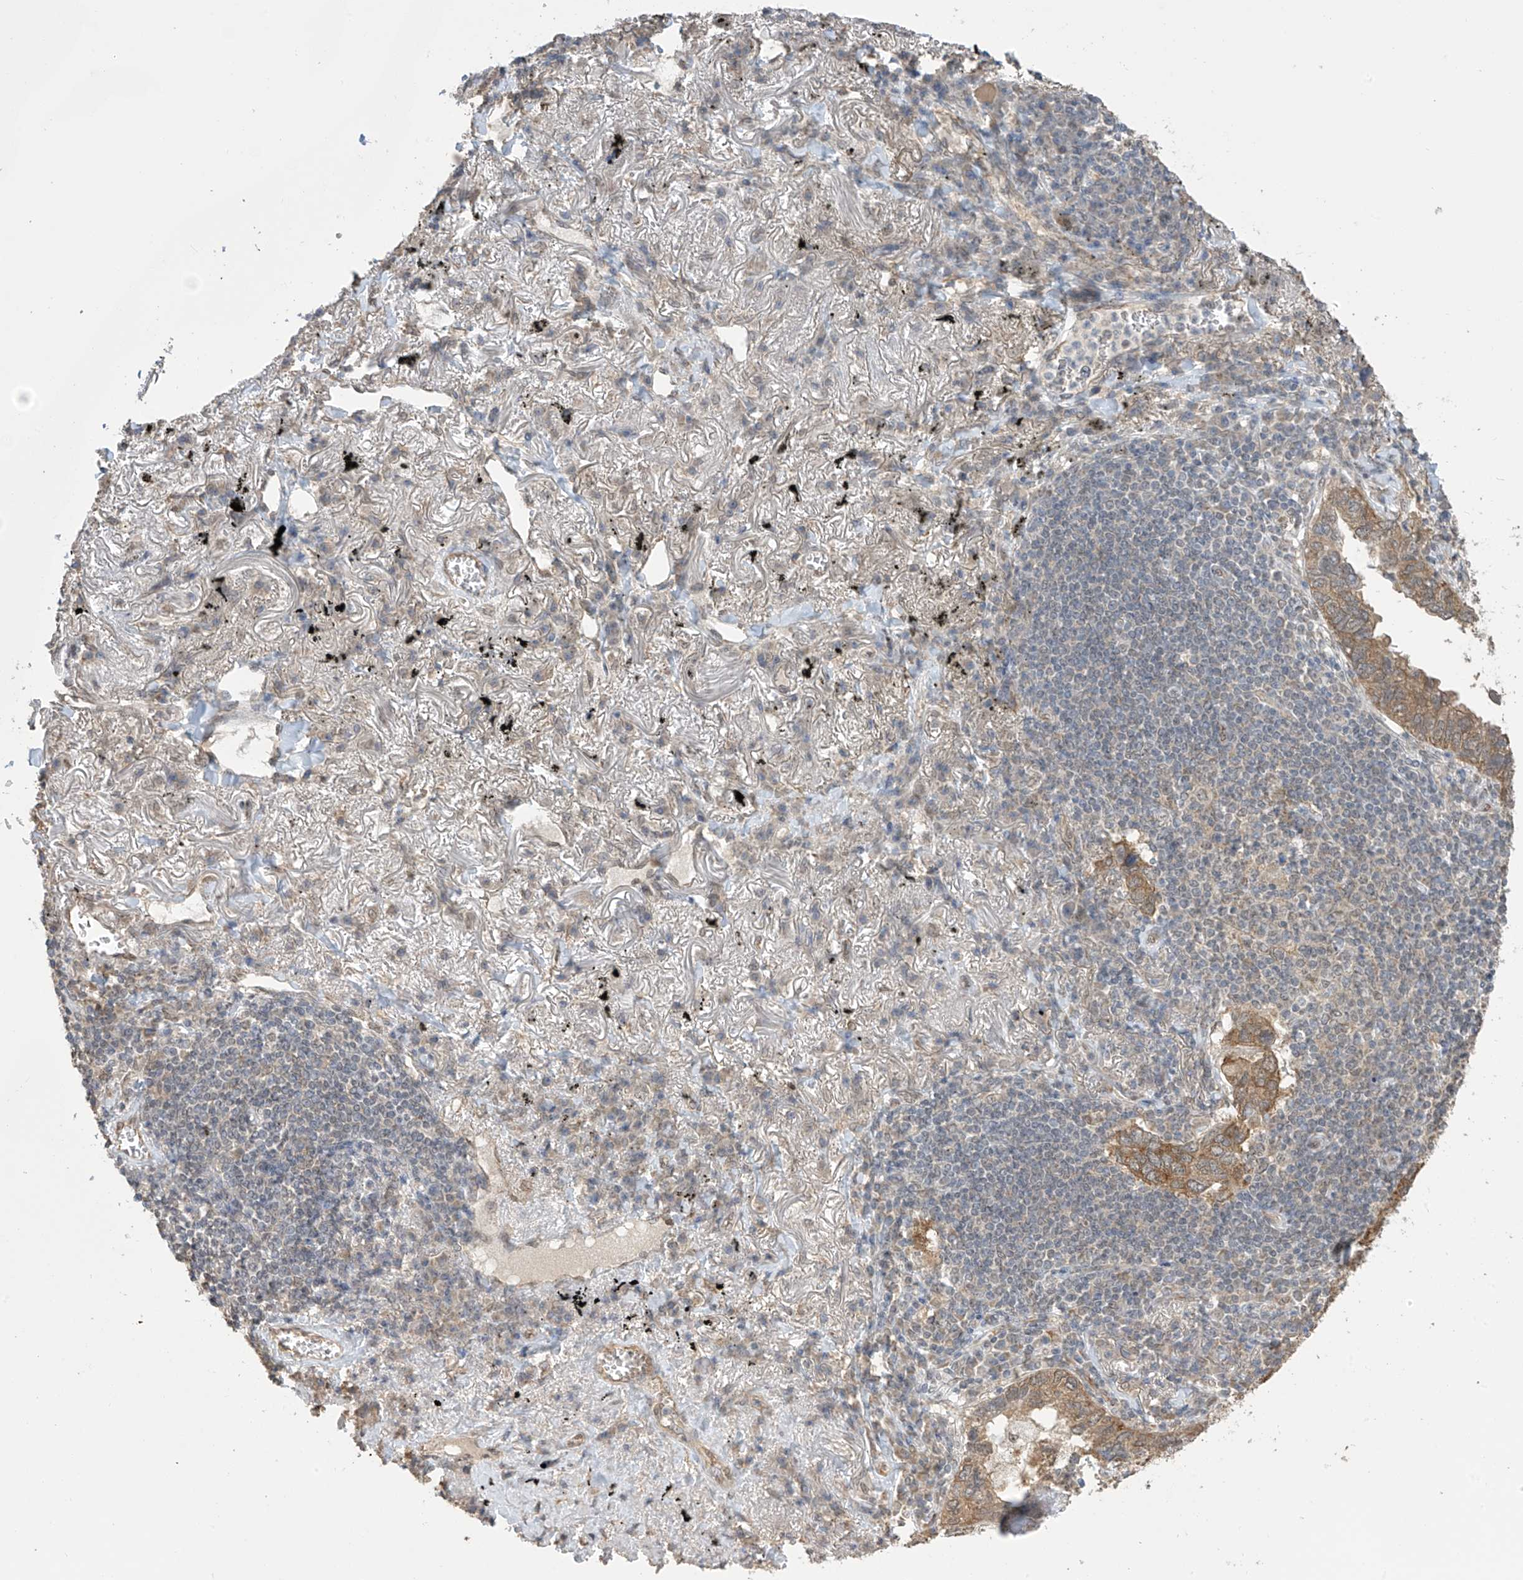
{"staining": {"intensity": "moderate", "quantity": ">75%", "location": "cytoplasmic/membranous"}, "tissue": "lung cancer", "cell_type": "Tumor cells", "image_type": "cancer", "snomed": [{"axis": "morphology", "description": "Adenocarcinoma, NOS"}, {"axis": "topography", "description": "Lung"}], "caption": "Lung adenocarcinoma tissue displays moderate cytoplasmic/membranous expression in approximately >75% of tumor cells, visualized by immunohistochemistry. (IHC, brightfield microscopy, high magnification).", "gene": "KIAA1522", "patient": {"sex": "male", "age": 65}}